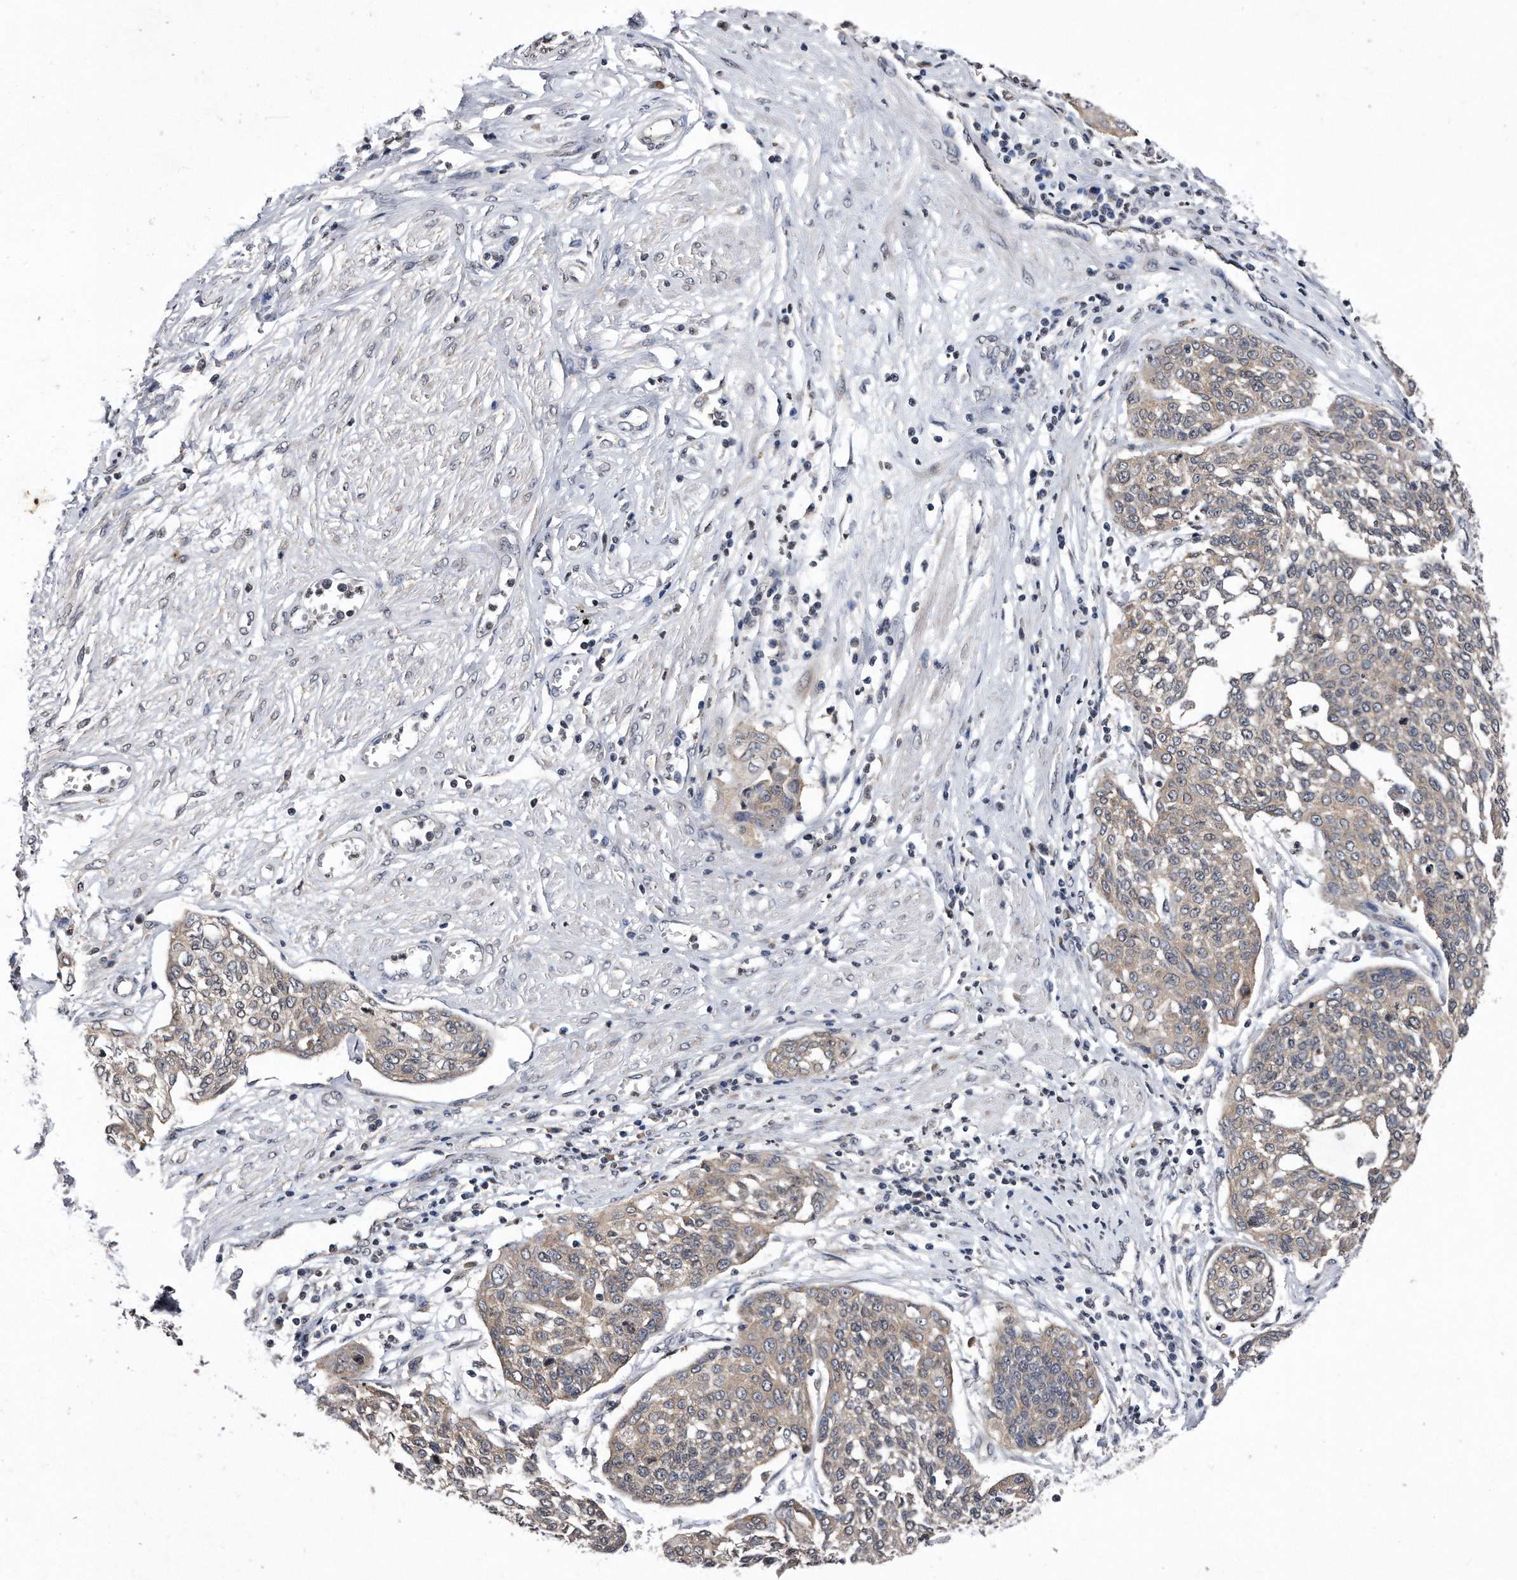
{"staining": {"intensity": "negative", "quantity": "none", "location": "none"}, "tissue": "cervical cancer", "cell_type": "Tumor cells", "image_type": "cancer", "snomed": [{"axis": "morphology", "description": "Squamous cell carcinoma, NOS"}, {"axis": "topography", "description": "Cervix"}], "caption": "DAB immunohistochemical staining of human cervical cancer (squamous cell carcinoma) displays no significant expression in tumor cells. (Stains: DAB immunohistochemistry with hematoxylin counter stain, Microscopy: brightfield microscopy at high magnification).", "gene": "DAB1", "patient": {"sex": "female", "age": 34}}